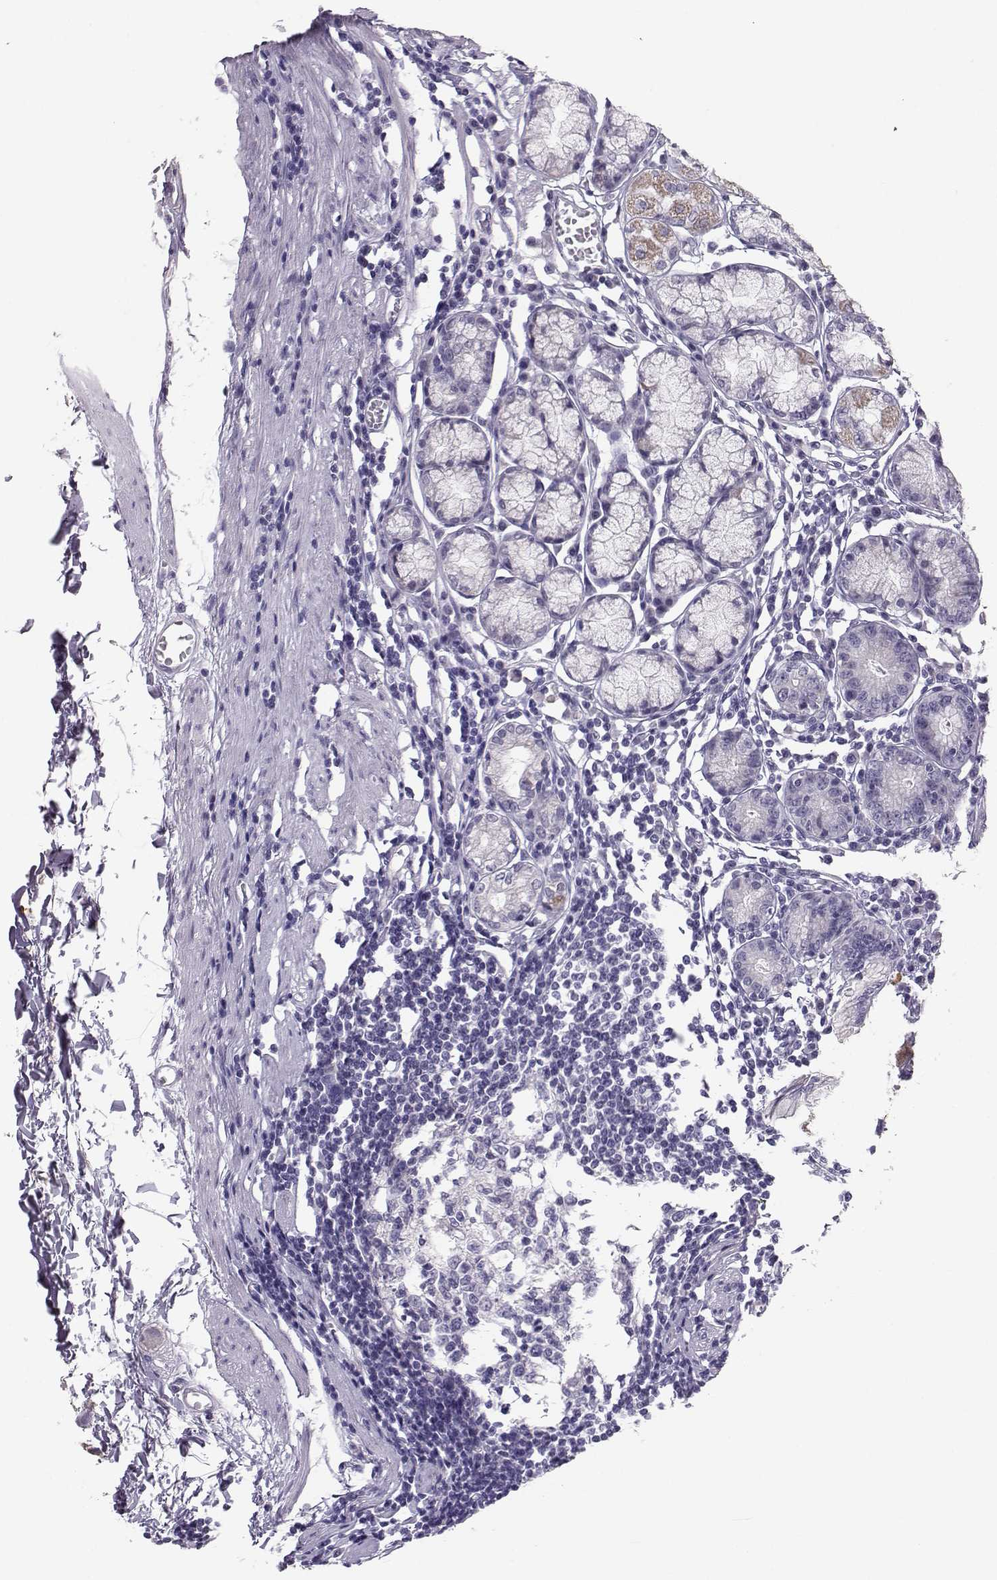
{"staining": {"intensity": "moderate", "quantity": "<25%", "location": "cytoplasmic/membranous"}, "tissue": "stomach", "cell_type": "Glandular cells", "image_type": "normal", "snomed": [{"axis": "morphology", "description": "Normal tissue, NOS"}, {"axis": "topography", "description": "Stomach"}], "caption": "Glandular cells exhibit moderate cytoplasmic/membranous positivity in about <25% of cells in normal stomach. The protein of interest is shown in brown color, while the nuclei are stained blue.", "gene": "DNAAF1", "patient": {"sex": "male", "age": 55}}